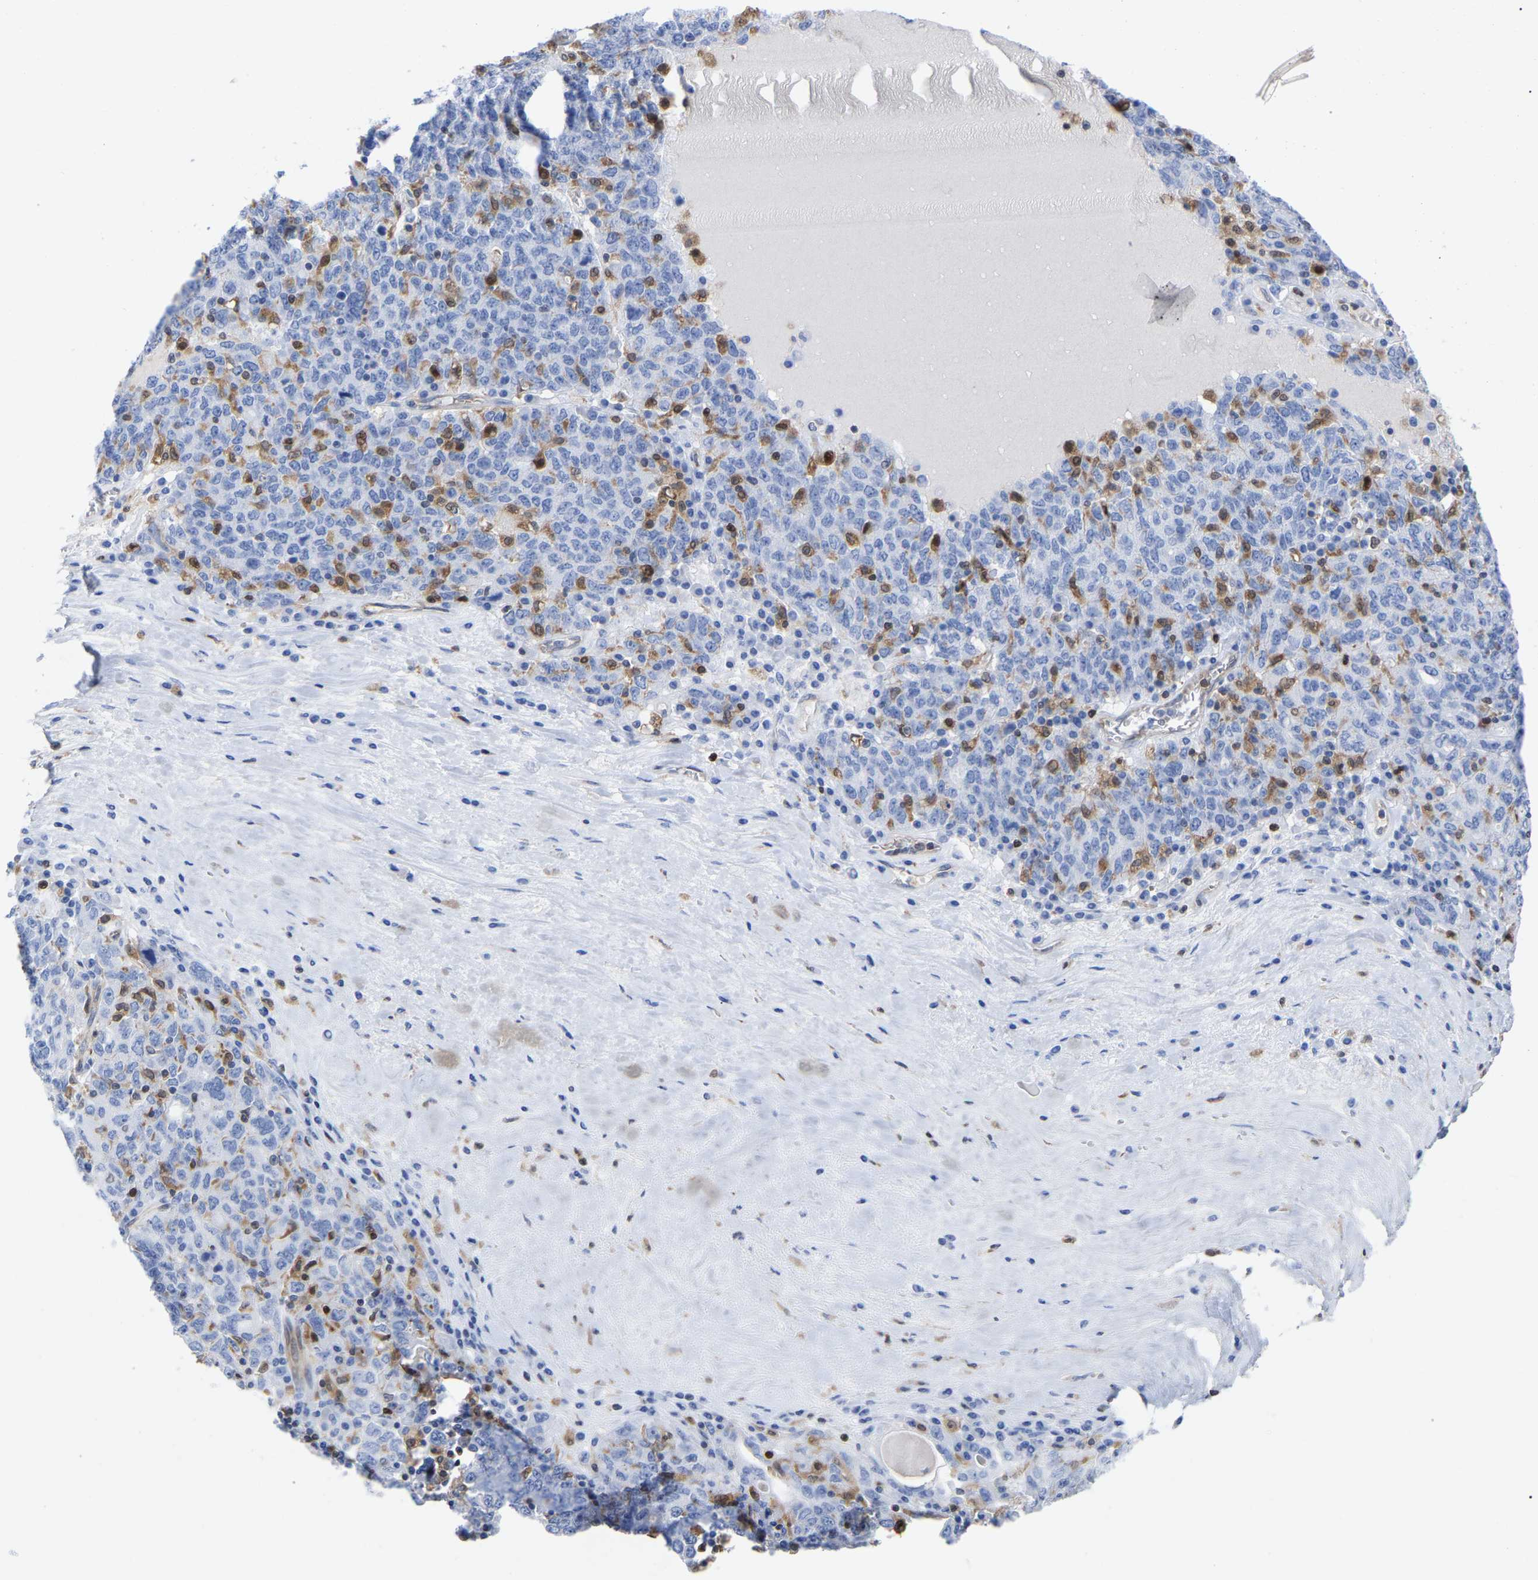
{"staining": {"intensity": "negative", "quantity": "none", "location": "none"}, "tissue": "ovarian cancer", "cell_type": "Tumor cells", "image_type": "cancer", "snomed": [{"axis": "morphology", "description": "Carcinoma, endometroid"}, {"axis": "topography", "description": "Ovary"}], "caption": "Immunohistochemistry histopathology image of neoplastic tissue: endometroid carcinoma (ovarian) stained with DAB reveals no significant protein staining in tumor cells. Brightfield microscopy of immunohistochemistry (IHC) stained with DAB (brown) and hematoxylin (blue), captured at high magnification.", "gene": "GIMAP4", "patient": {"sex": "female", "age": 62}}